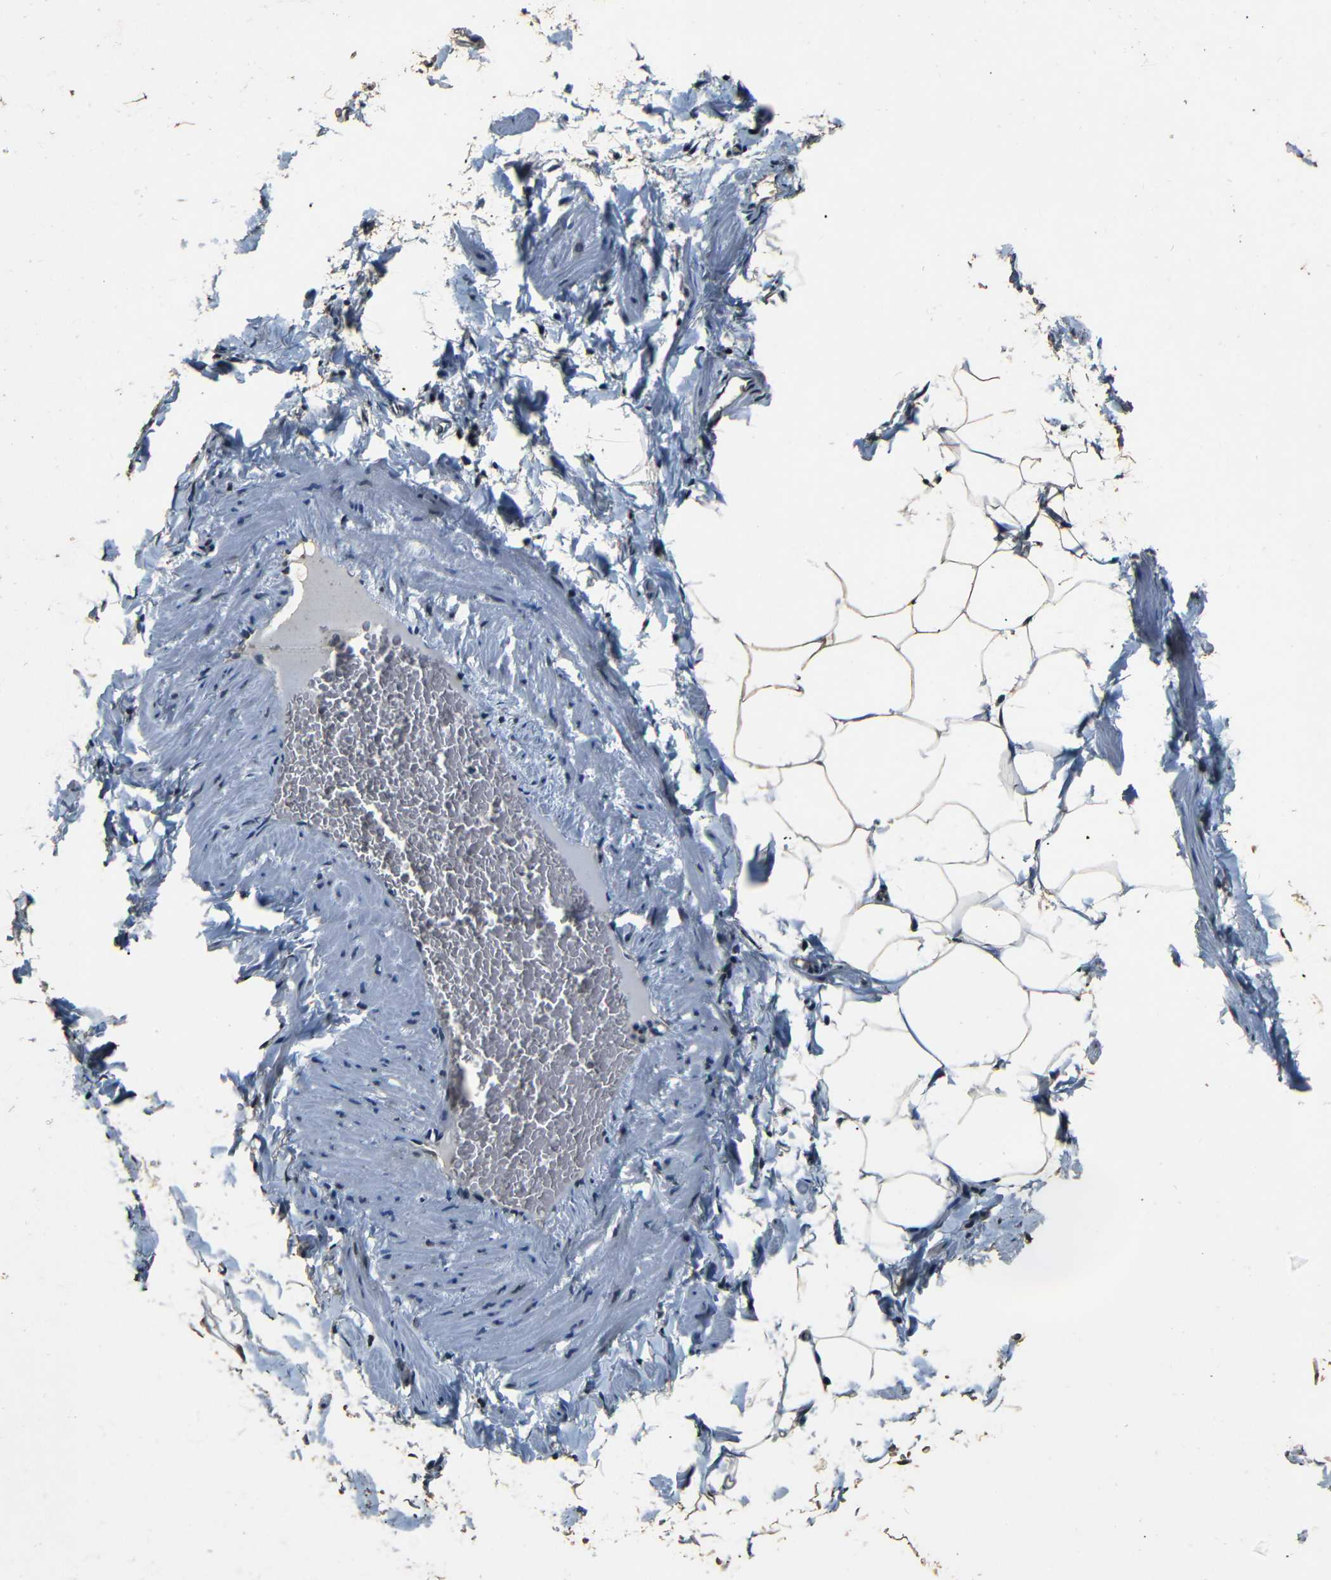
{"staining": {"intensity": "weak", "quantity": ">75%", "location": "cytoplasmic/membranous"}, "tissue": "adipose tissue", "cell_type": "Adipocytes", "image_type": "normal", "snomed": [{"axis": "morphology", "description": "Normal tissue, NOS"}, {"axis": "topography", "description": "Vascular tissue"}], "caption": "Benign adipose tissue was stained to show a protein in brown. There is low levels of weak cytoplasmic/membranous staining in about >75% of adipocytes. (DAB (3,3'-diaminobenzidine) IHC with brightfield microscopy, high magnification).", "gene": "FOXD4L1", "patient": {"sex": "male", "age": 41}}